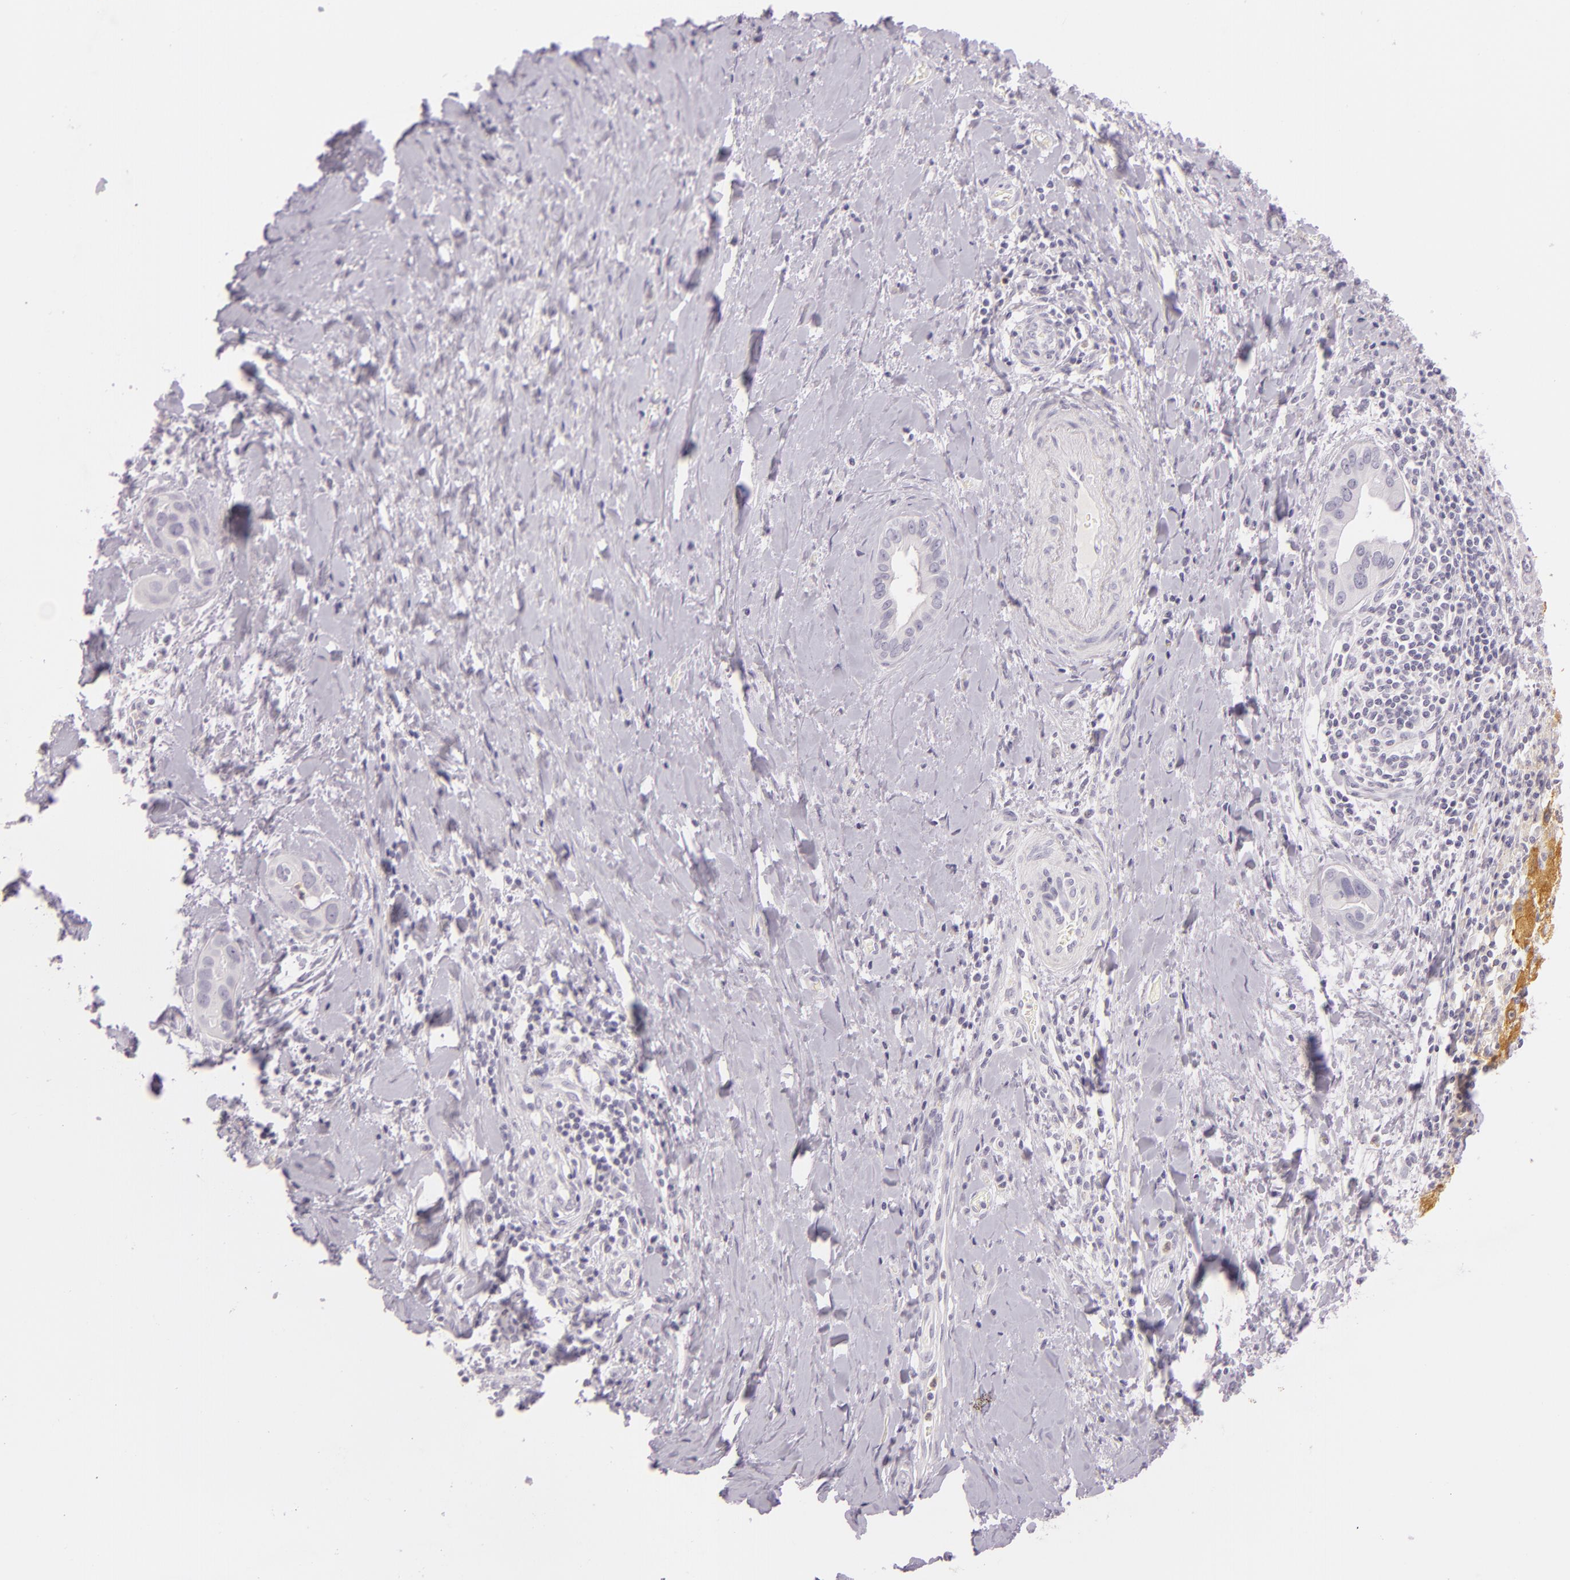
{"staining": {"intensity": "negative", "quantity": "none", "location": "none"}, "tissue": "liver cancer", "cell_type": "Tumor cells", "image_type": "cancer", "snomed": [{"axis": "morphology", "description": "Cholangiocarcinoma"}, {"axis": "topography", "description": "Liver"}], "caption": "Human liver cholangiocarcinoma stained for a protein using immunohistochemistry demonstrates no positivity in tumor cells.", "gene": "CBS", "patient": {"sex": "female", "age": 65}}